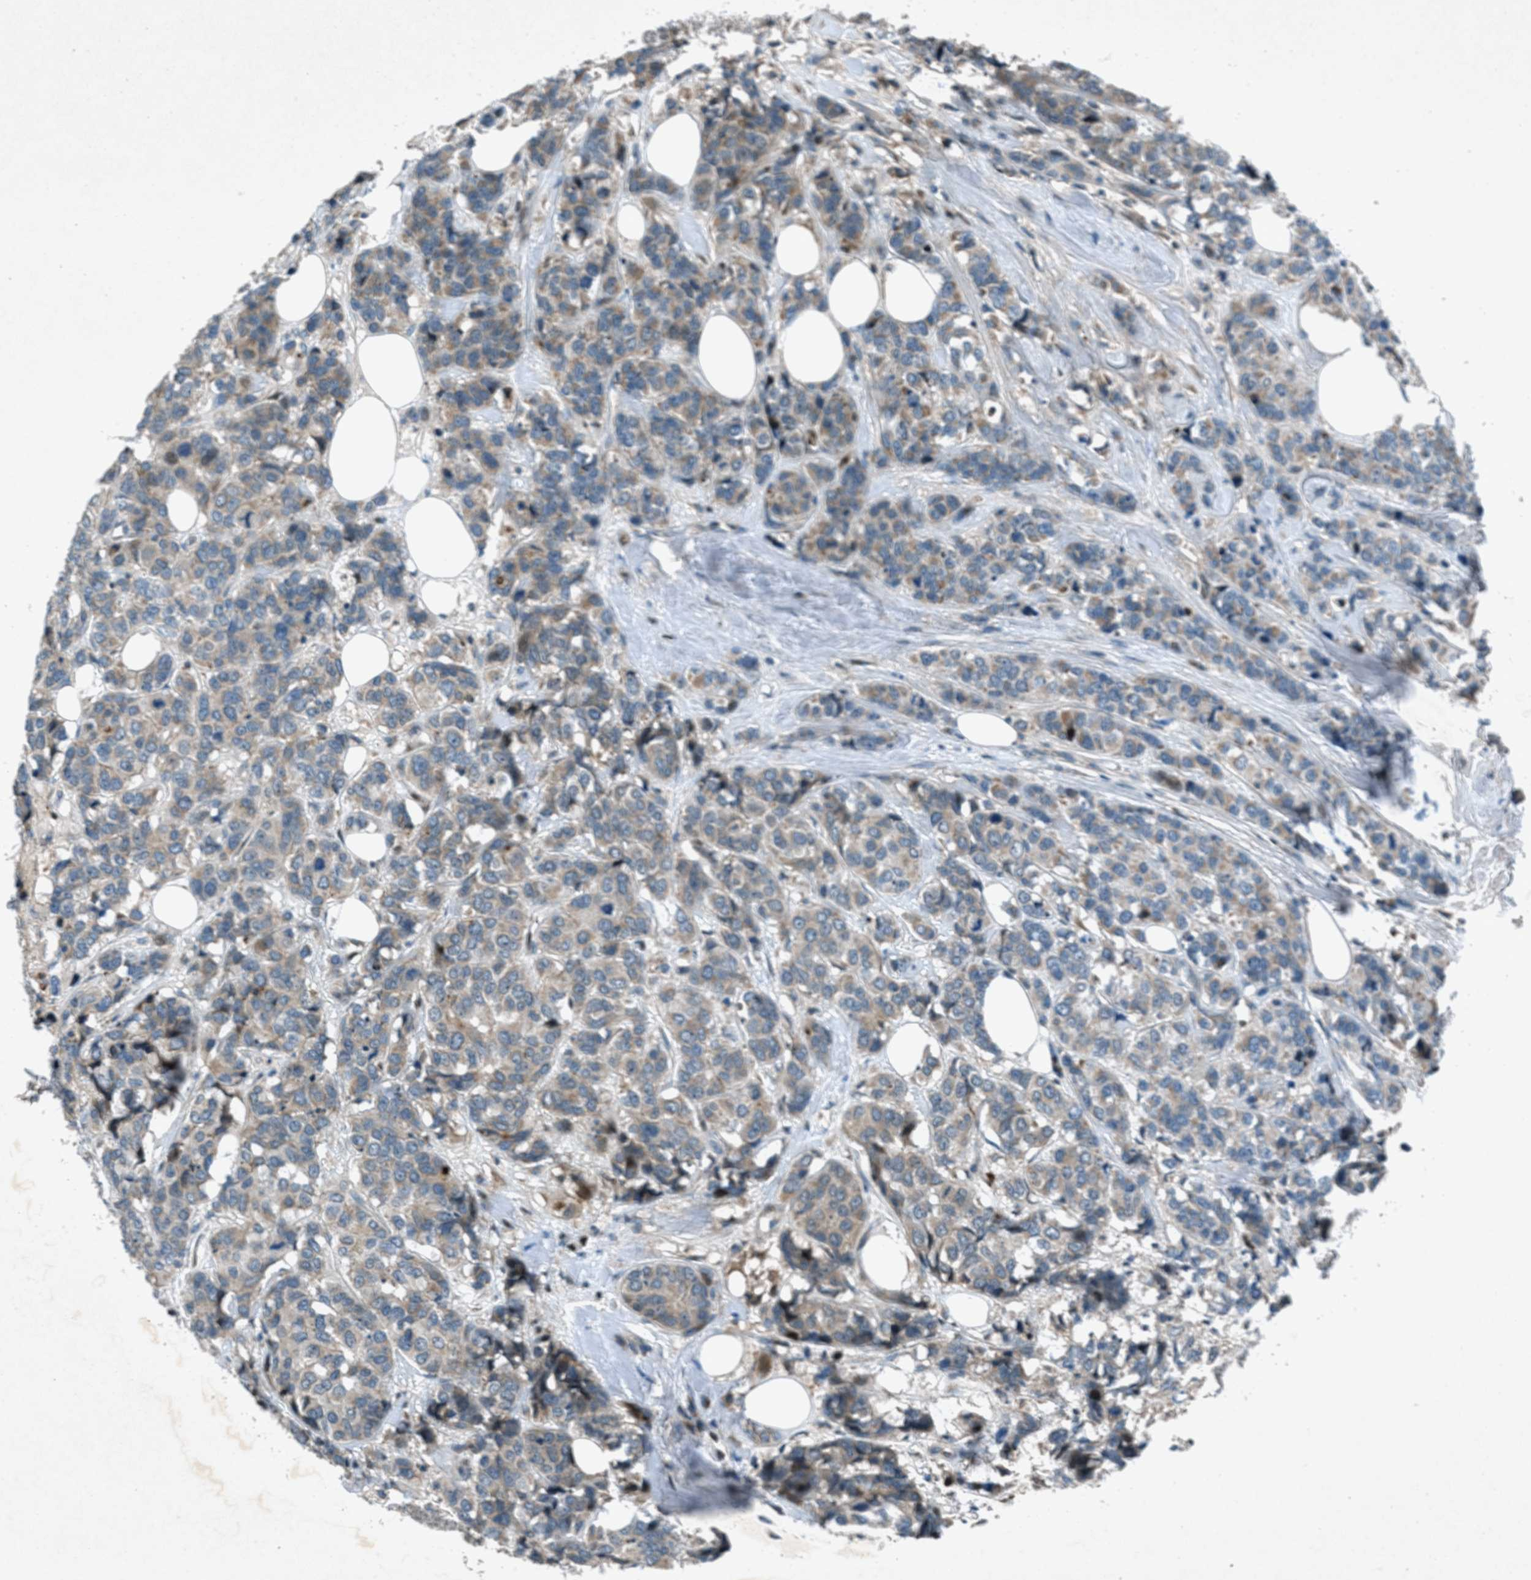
{"staining": {"intensity": "weak", "quantity": "25%-75%", "location": "cytoplasmic/membranous"}, "tissue": "breast cancer", "cell_type": "Tumor cells", "image_type": "cancer", "snomed": [{"axis": "morphology", "description": "Lobular carcinoma"}, {"axis": "topography", "description": "Breast"}], "caption": "Human lobular carcinoma (breast) stained for a protein (brown) exhibits weak cytoplasmic/membranous positive staining in about 25%-75% of tumor cells.", "gene": "CLEC2D", "patient": {"sex": "female", "age": 59}}